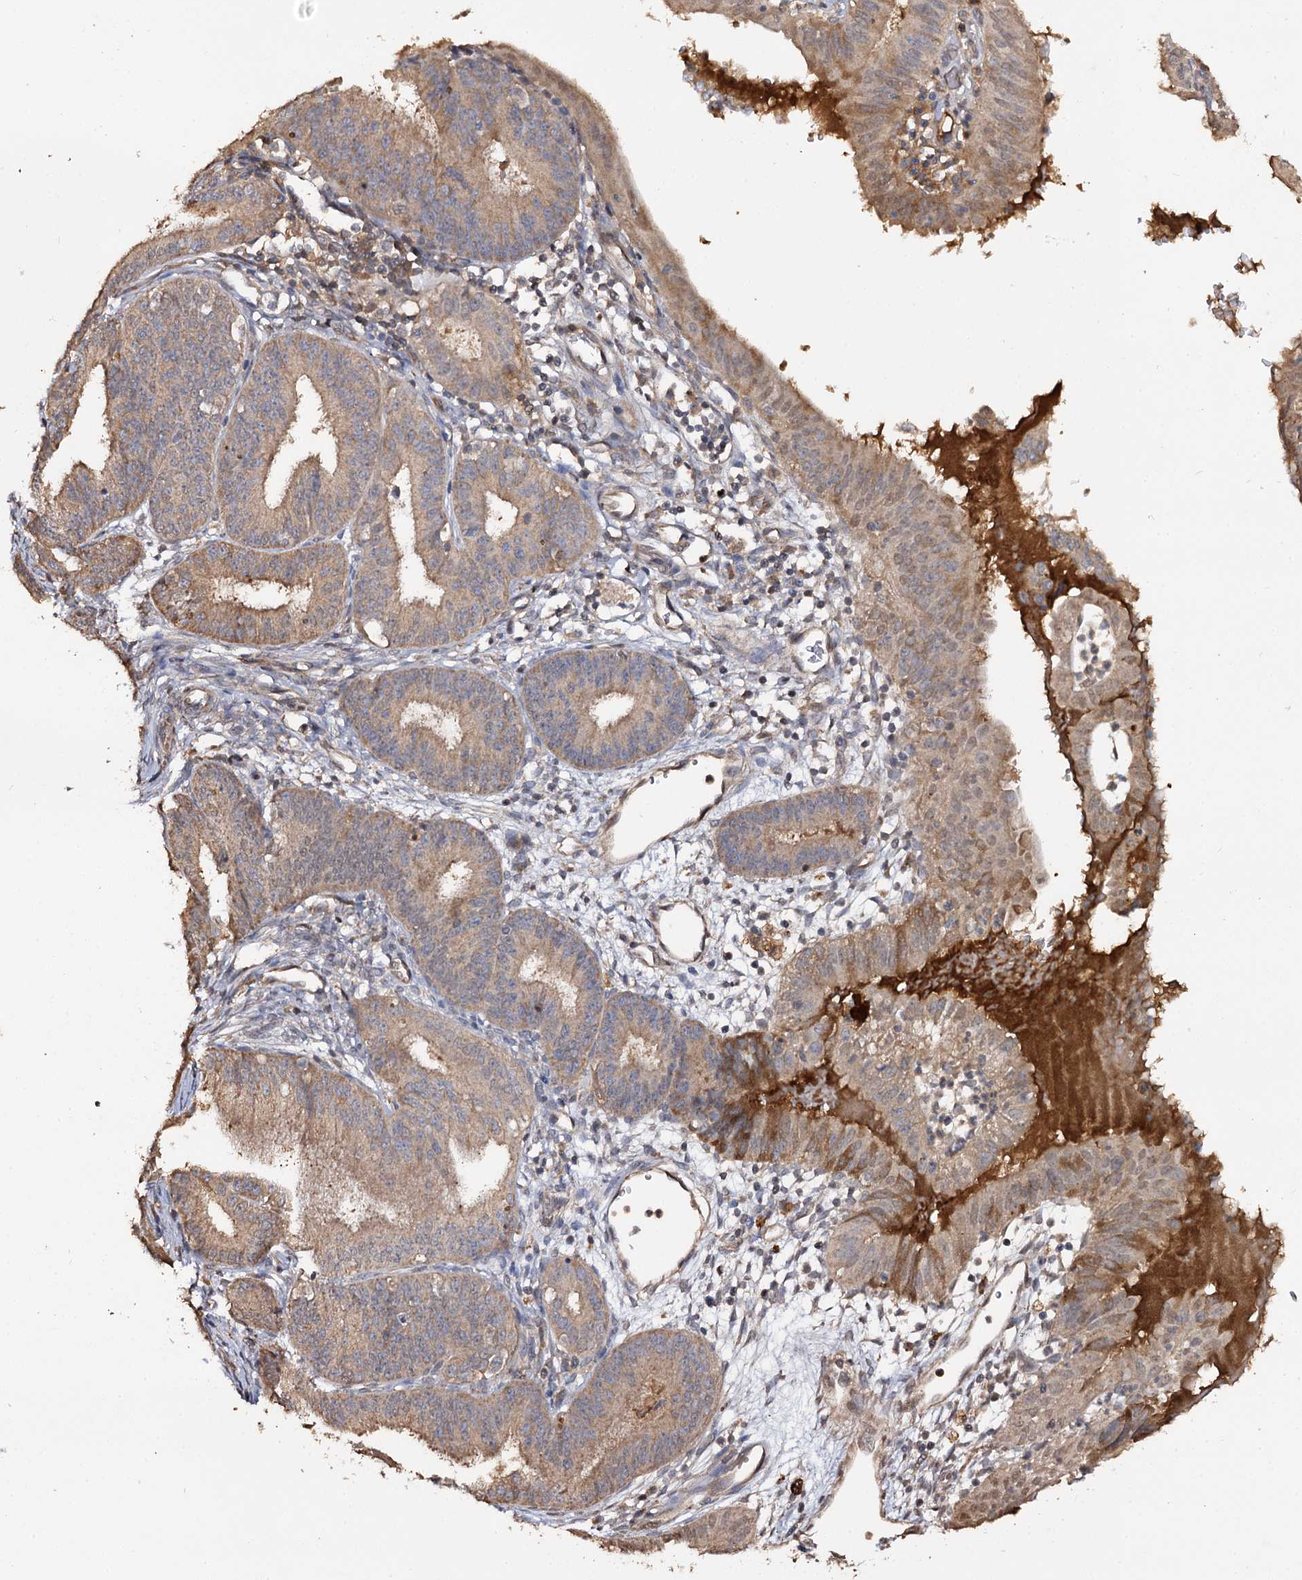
{"staining": {"intensity": "moderate", "quantity": ">75%", "location": "cytoplasmic/membranous"}, "tissue": "endometrial cancer", "cell_type": "Tumor cells", "image_type": "cancer", "snomed": [{"axis": "morphology", "description": "Adenocarcinoma, NOS"}, {"axis": "topography", "description": "Endometrium"}], "caption": "Immunohistochemical staining of human endometrial adenocarcinoma shows medium levels of moderate cytoplasmic/membranous protein positivity in about >75% of tumor cells.", "gene": "ARL13A", "patient": {"sex": "female", "age": 51}}